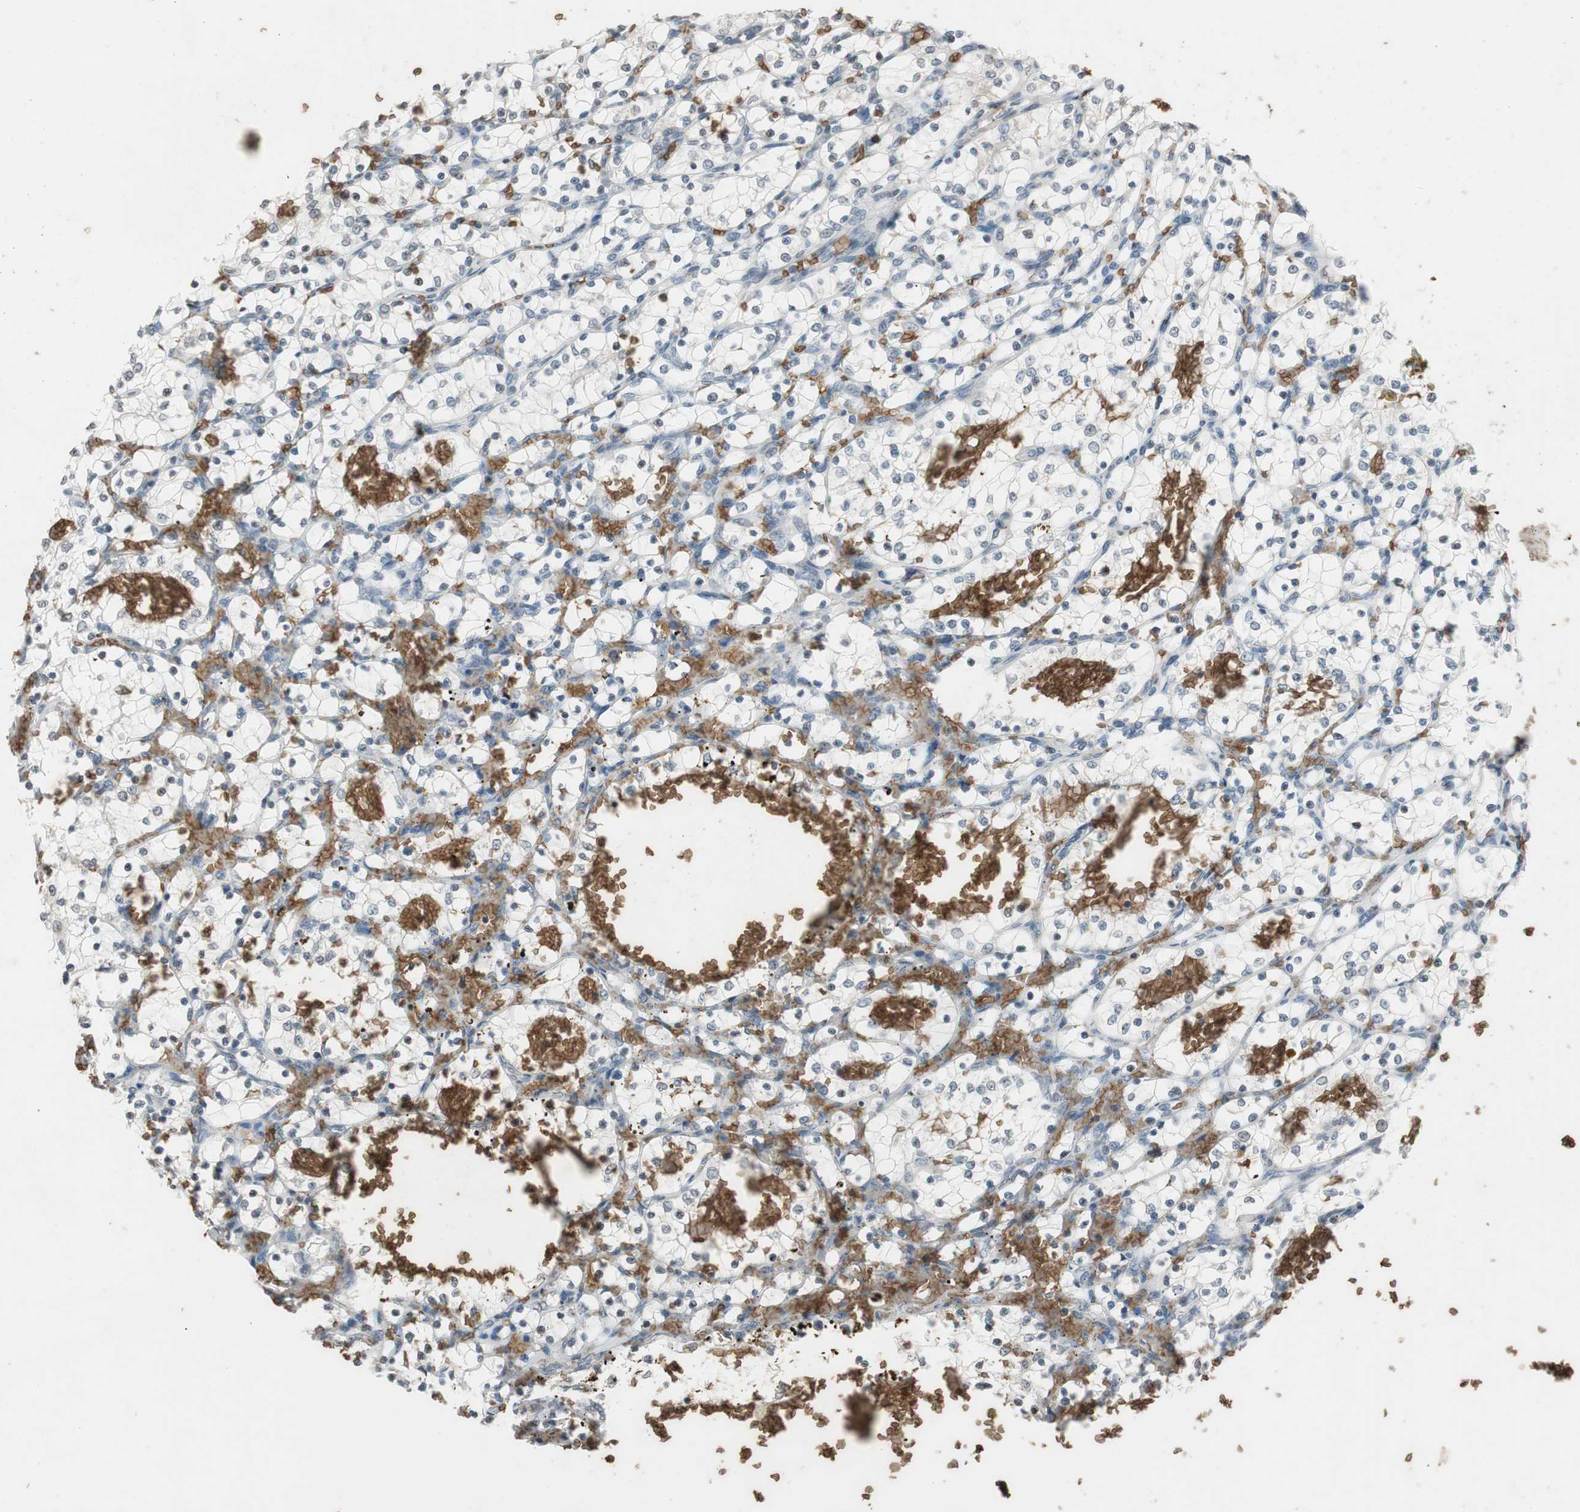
{"staining": {"intensity": "negative", "quantity": "none", "location": "none"}, "tissue": "renal cancer", "cell_type": "Tumor cells", "image_type": "cancer", "snomed": [{"axis": "morphology", "description": "Adenocarcinoma, NOS"}, {"axis": "topography", "description": "Kidney"}], "caption": "The image displays no staining of tumor cells in renal cancer. (DAB immunohistochemistry (IHC) with hematoxylin counter stain).", "gene": "GYPC", "patient": {"sex": "female", "age": 69}}